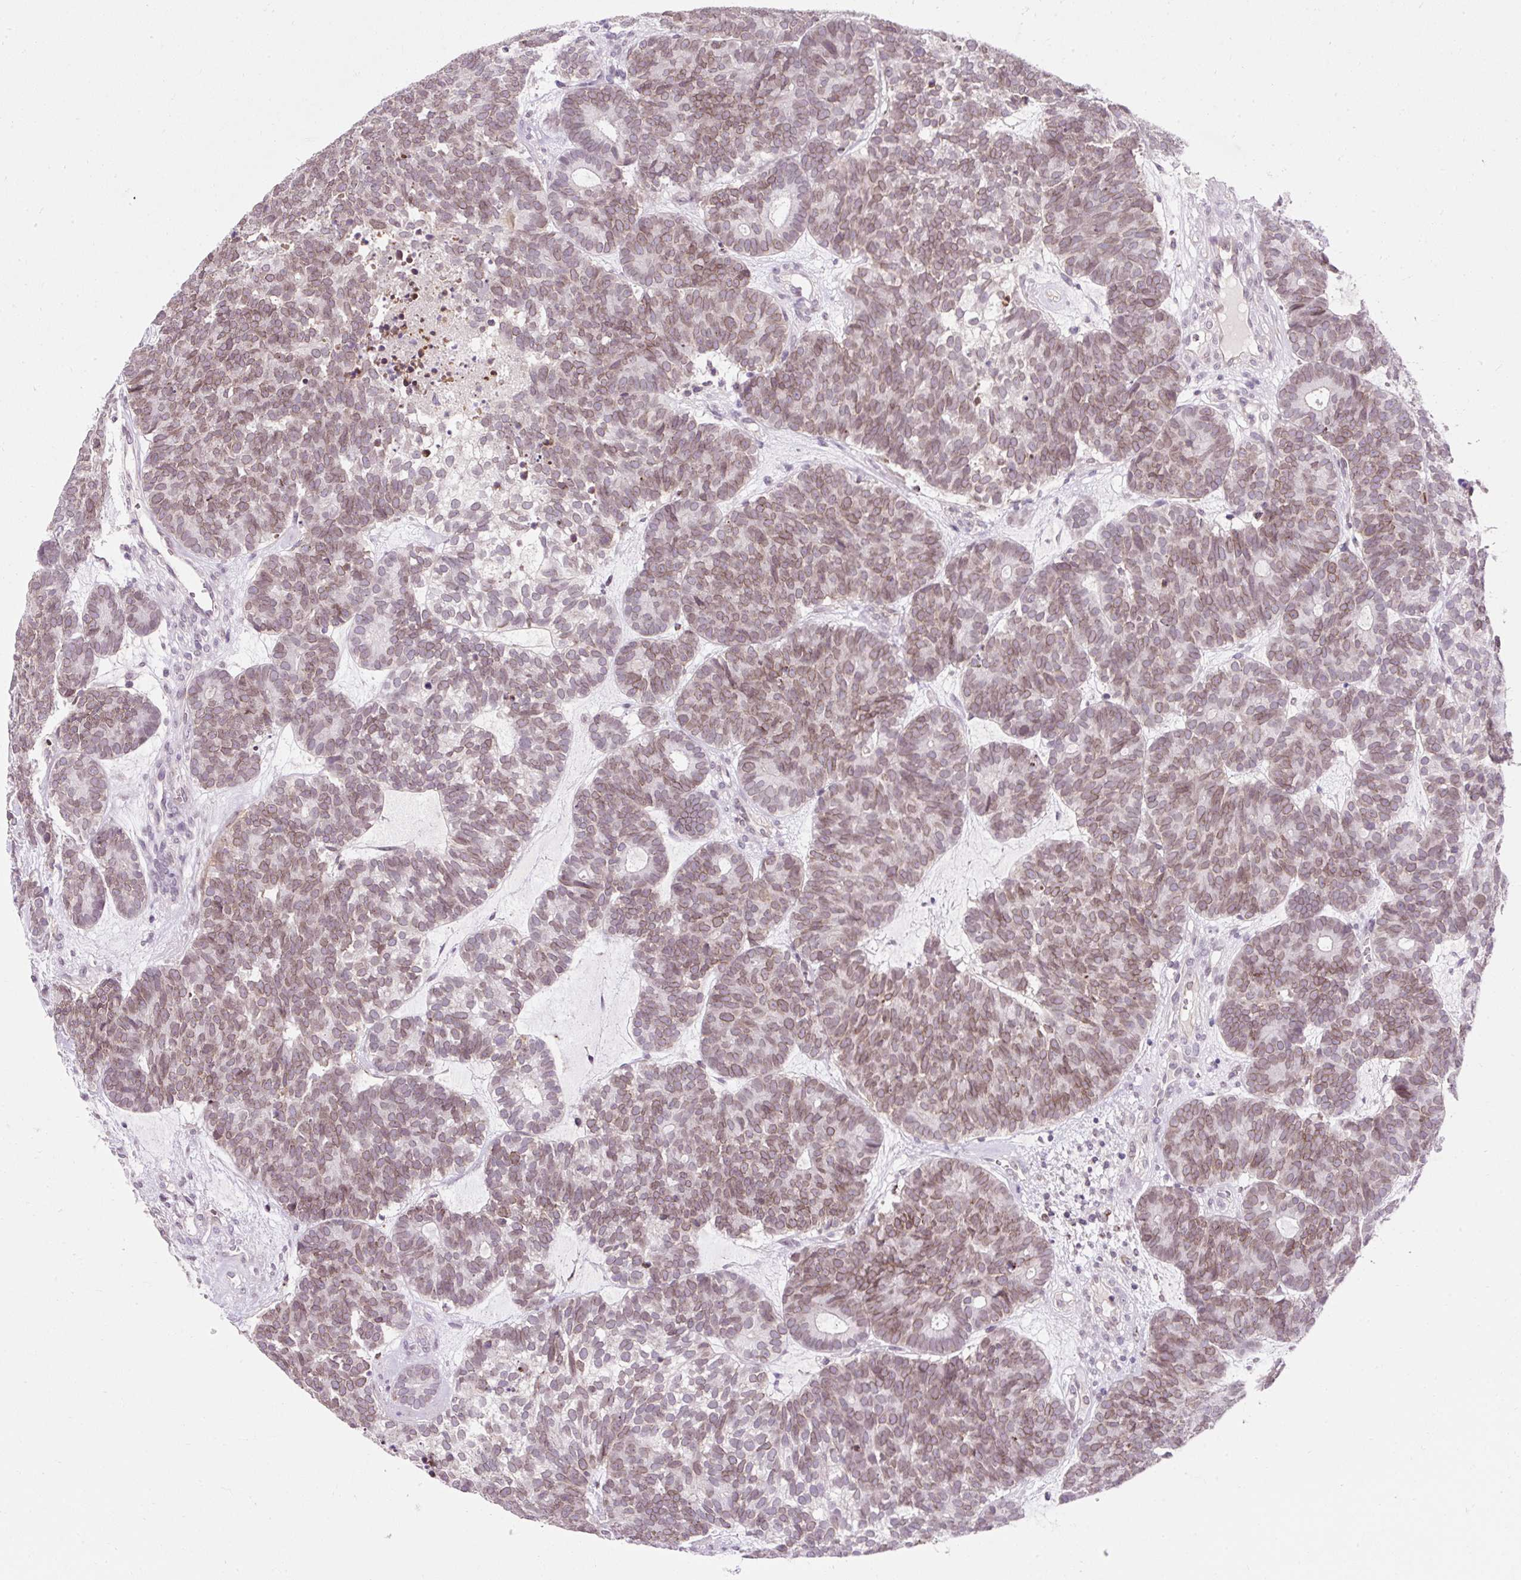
{"staining": {"intensity": "weak", "quantity": ">75%", "location": "cytoplasmic/membranous,nuclear"}, "tissue": "head and neck cancer", "cell_type": "Tumor cells", "image_type": "cancer", "snomed": [{"axis": "morphology", "description": "Adenocarcinoma, NOS"}, {"axis": "topography", "description": "Head-Neck"}], "caption": "The image exhibits staining of adenocarcinoma (head and neck), revealing weak cytoplasmic/membranous and nuclear protein staining (brown color) within tumor cells.", "gene": "ZNF610", "patient": {"sex": "female", "age": 81}}